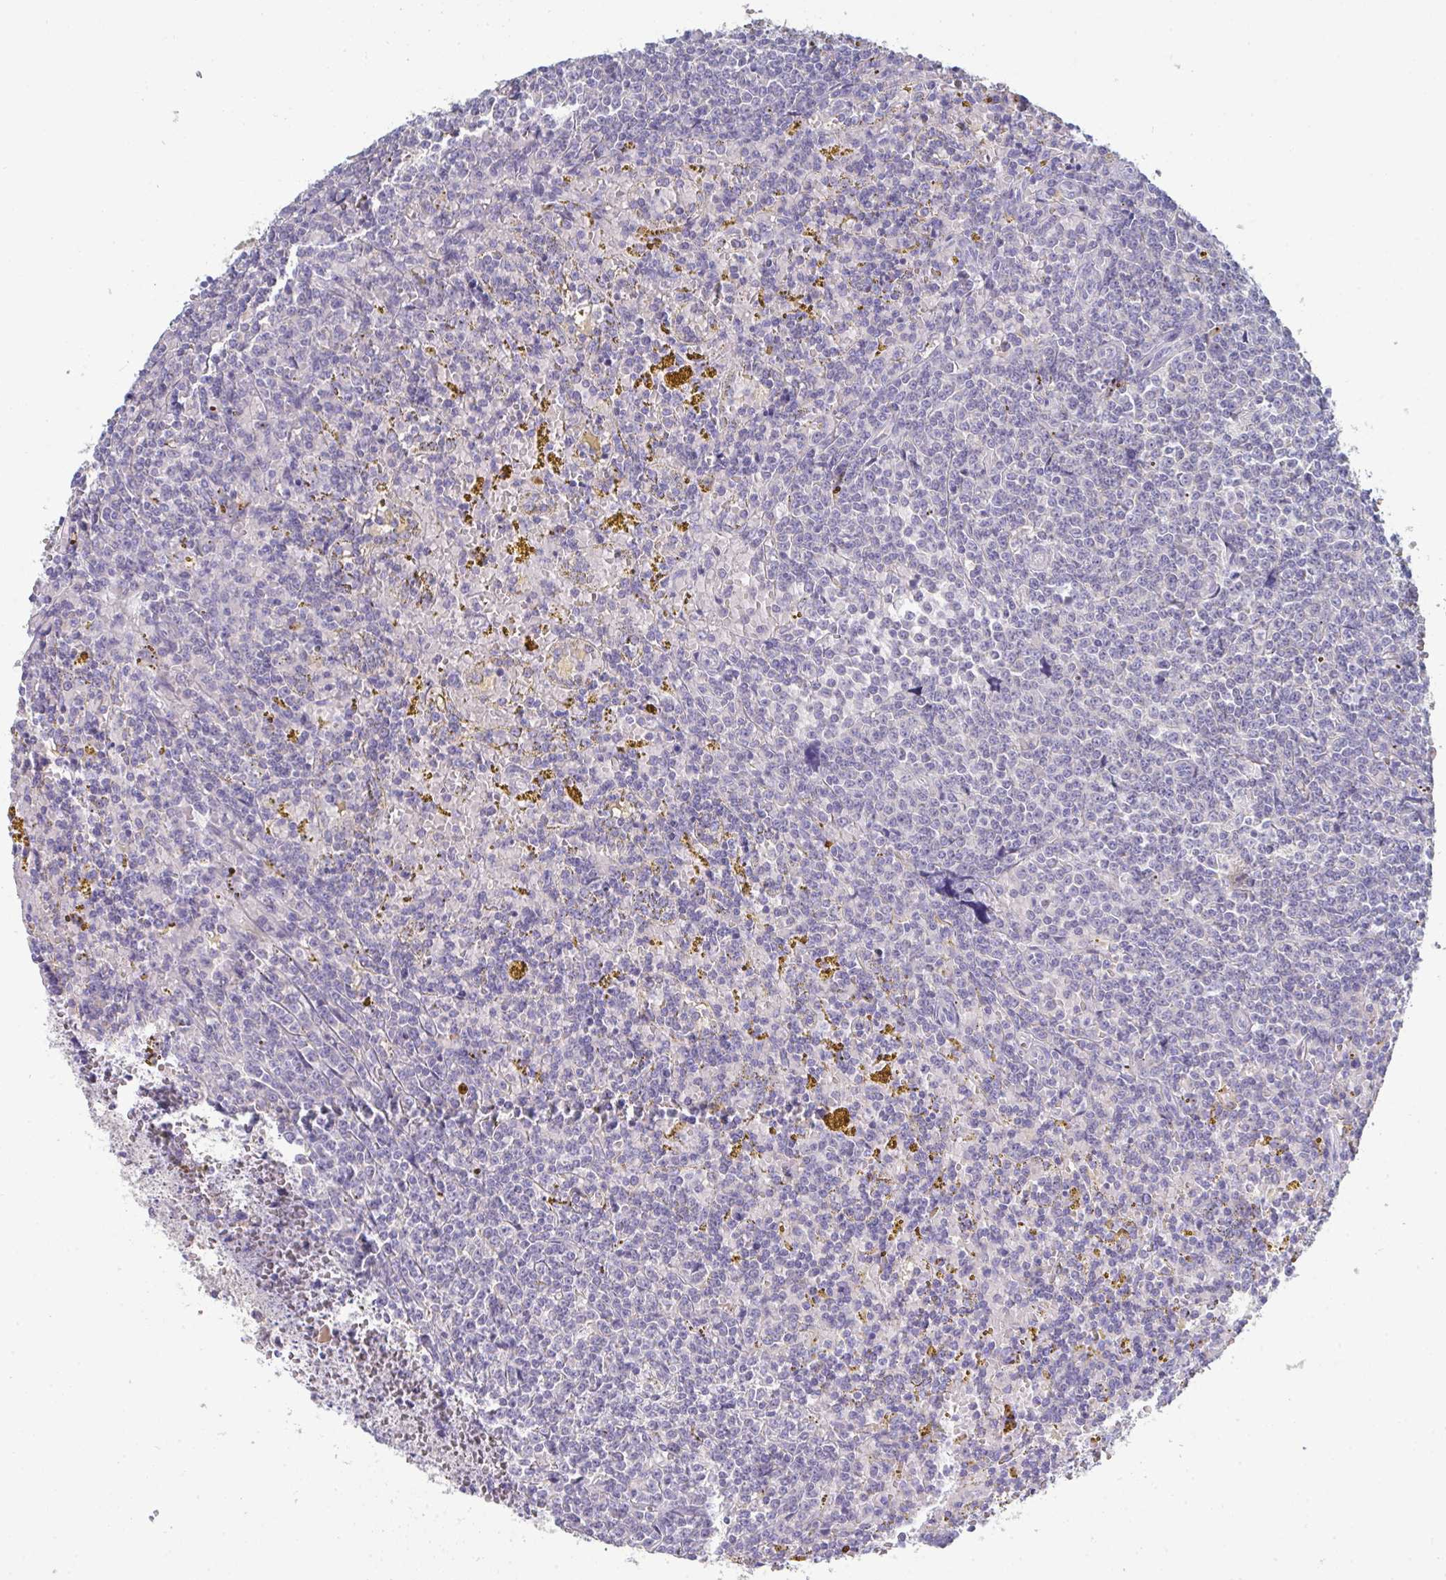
{"staining": {"intensity": "negative", "quantity": "none", "location": "none"}, "tissue": "lymphoma", "cell_type": "Tumor cells", "image_type": "cancer", "snomed": [{"axis": "morphology", "description": "Malignant lymphoma, non-Hodgkin's type, Low grade"}, {"axis": "topography", "description": "Spleen"}, {"axis": "topography", "description": "Lymph node"}], "caption": "DAB immunohistochemical staining of lymphoma demonstrates no significant staining in tumor cells. (DAB immunohistochemistry (IHC), high magnification).", "gene": "HGFAC", "patient": {"sex": "female", "age": 66}}